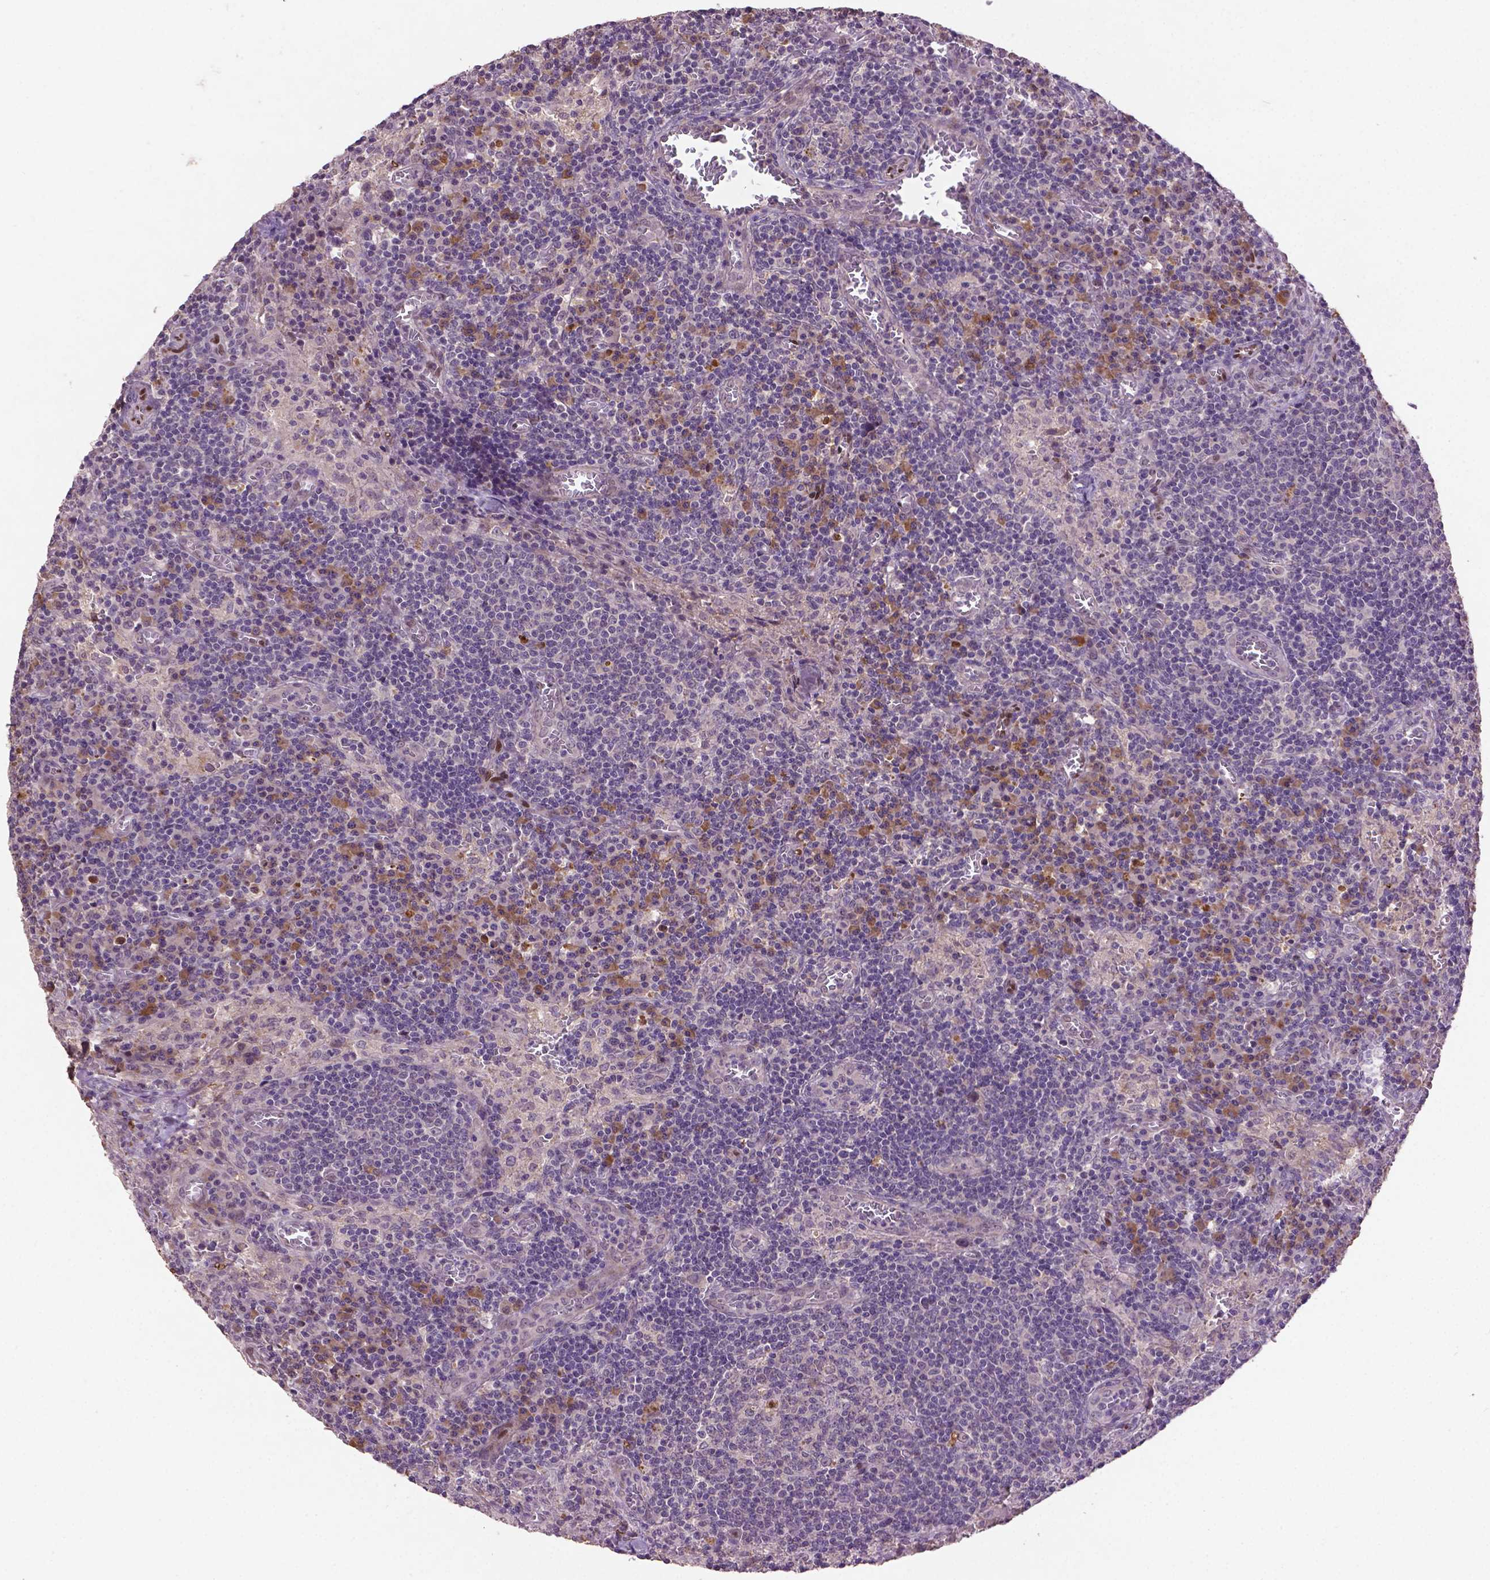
{"staining": {"intensity": "negative", "quantity": "none", "location": "none"}, "tissue": "lymph node", "cell_type": "Germinal center cells", "image_type": "normal", "snomed": [{"axis": "morphology", "description": "Normal tissue, NOS"}, {"axis": "topography", "description": "Lymph node"}], "caption": "Protein analysis of normal lymph node exhibits no significant positivity in germinal center cells.", "gene": "SOX17", "patient": {"sex": "male", "age": 62}}